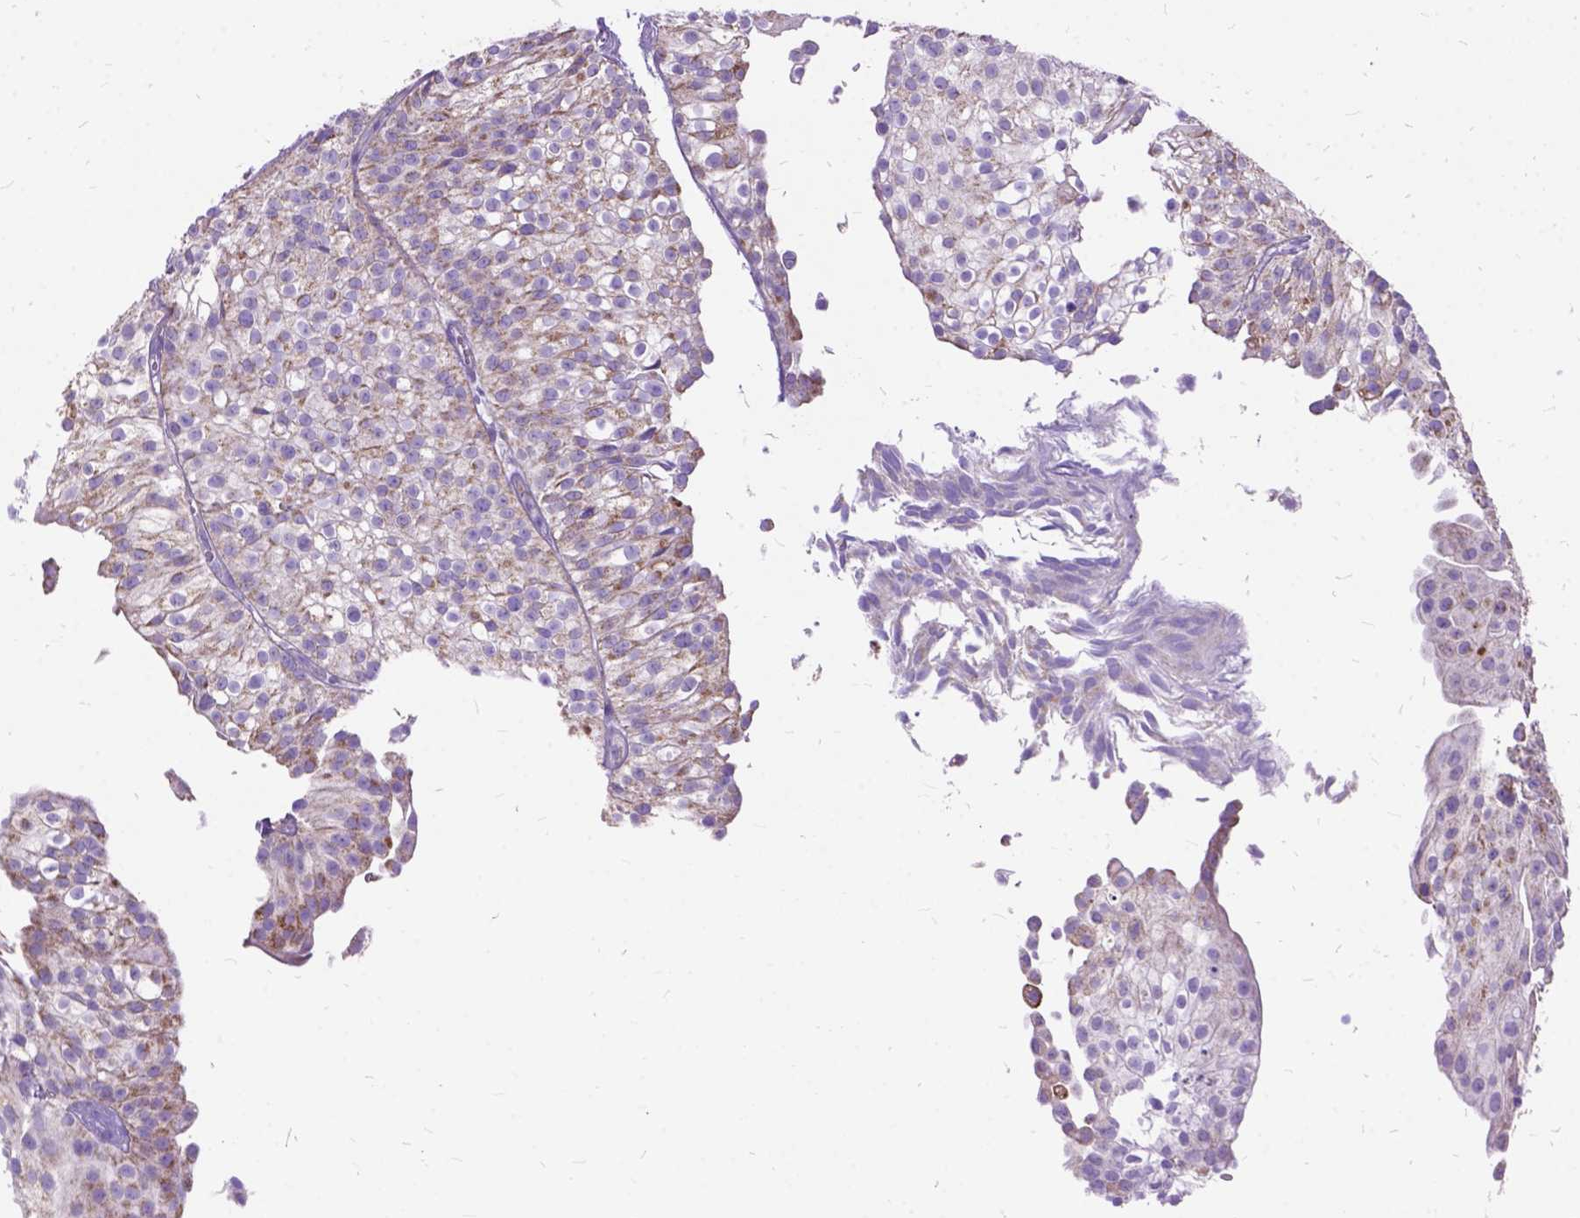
{"staining": {"intensity": "weak", "quantity": "25%-75%", "location": "cytoplasmic/membranous"}, "tissue": "urothelial cancer", "cell_type": "Tumor cells", "image_type": "cancer", "snomed": [{"axis": "morphology", "description": "Urothelial carcinoma, Low grade"}, {"axis": "topography", "description": "Urinary bladder"}], "caption": "Human urothelial cancer stained with a protein marker displays weak staining in tumor cells.", "gene": "CTAG2", "patient": {"sex": "male", "age": 70}}